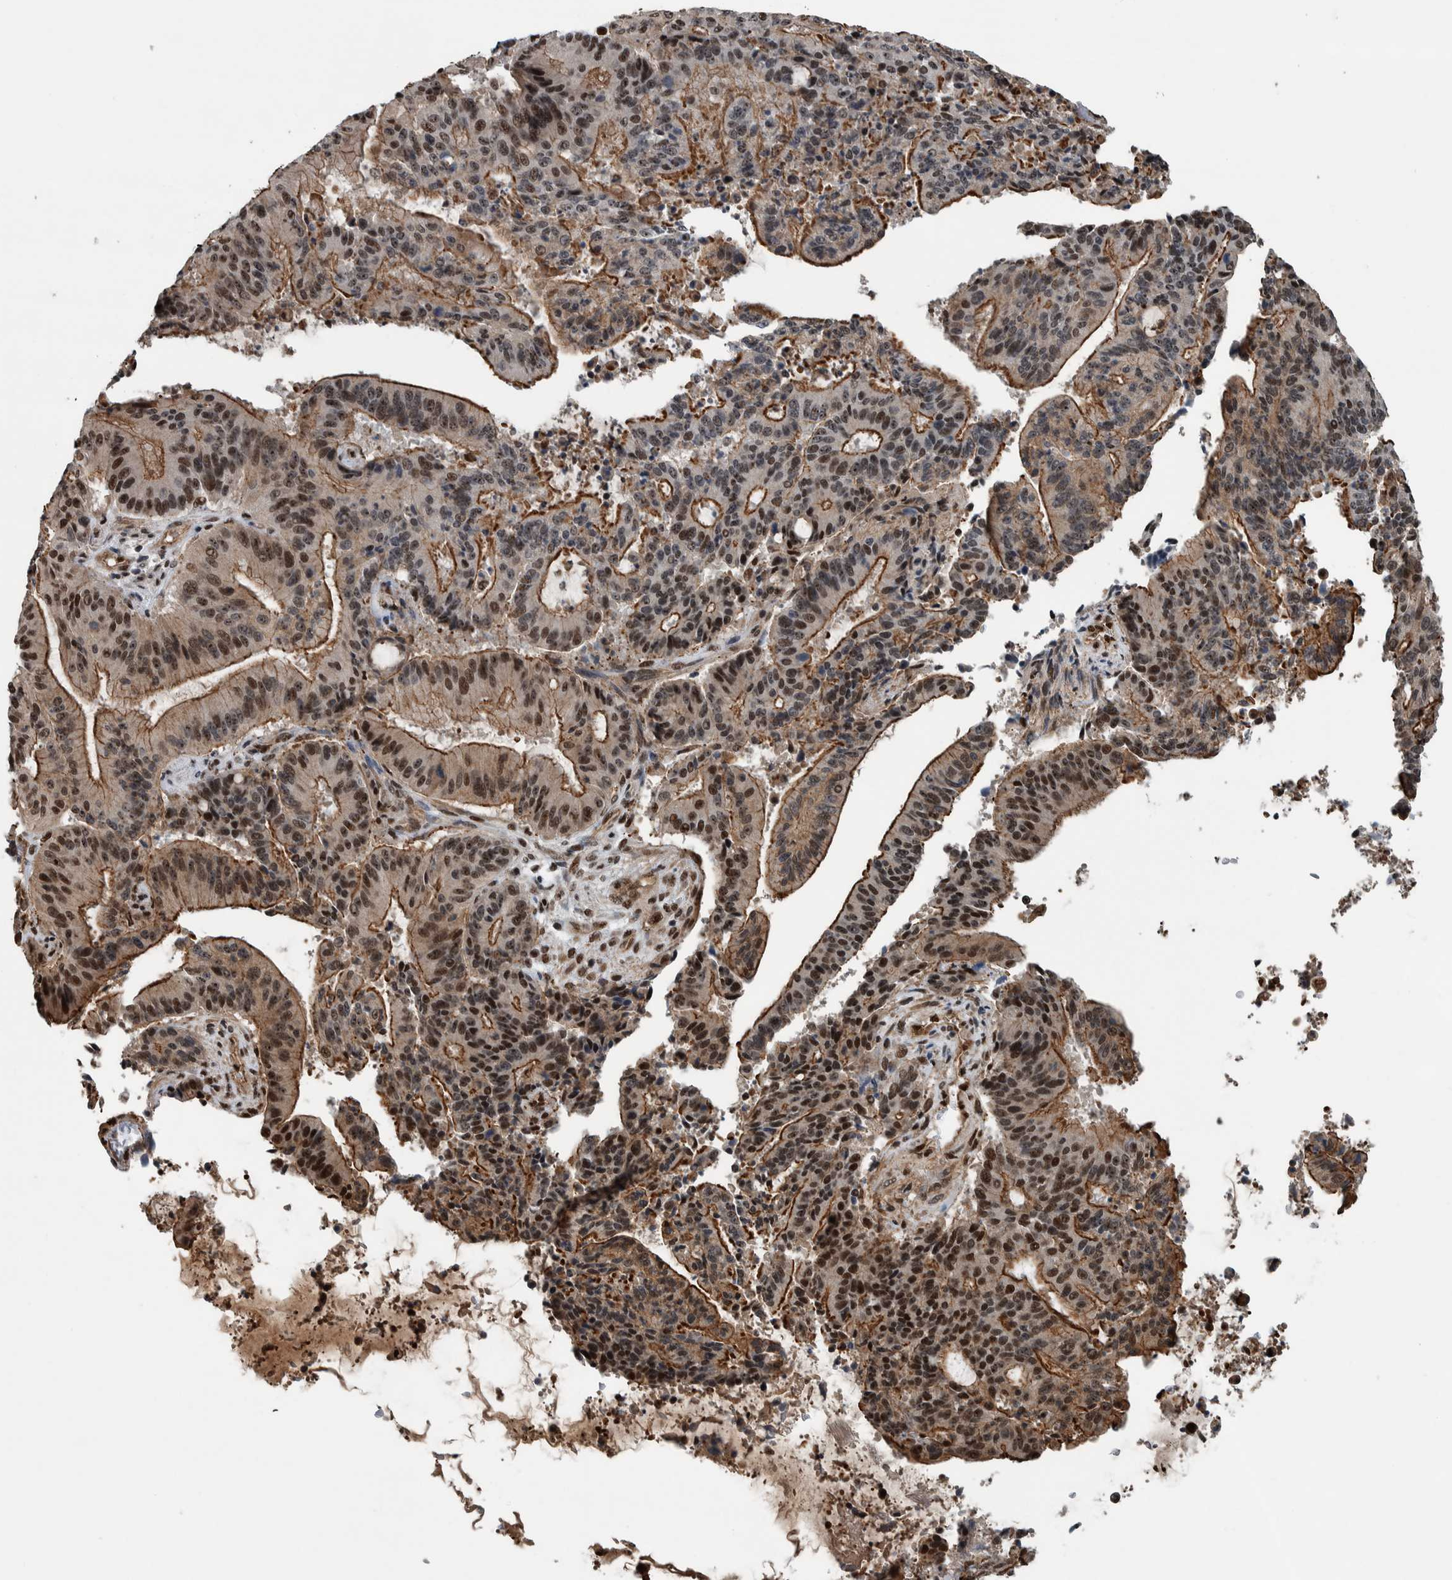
{"staining": {"intensity": "moderate", "quantity": ">75%", "location": "cytoplasmic/membranous,nuclear"}, "tissue": "liver cancer", "cell_type": "Tumor cells", "image_type": "cancer", "snomed": [{"axis": "morphology", "description": "Normal tissue, NOS"}, {"axis": "morphology", "description": "Cholangiocarcinoma"}, {"axis": "topography", "description": "Liver"}, {"axis": "topography", "description": "Peripheral nerve tissue"}], "caption": "DAB (3,3'-diaminobenzidine) immunohistochemical staining of human liver cholangiocarcinoma exhibits moderate cytoplasmic/membranous and nuclear protein staining in about >75% of tumor cells.", "gene": "FAM135B", "patient": {"sex": "female", "age": 73}}